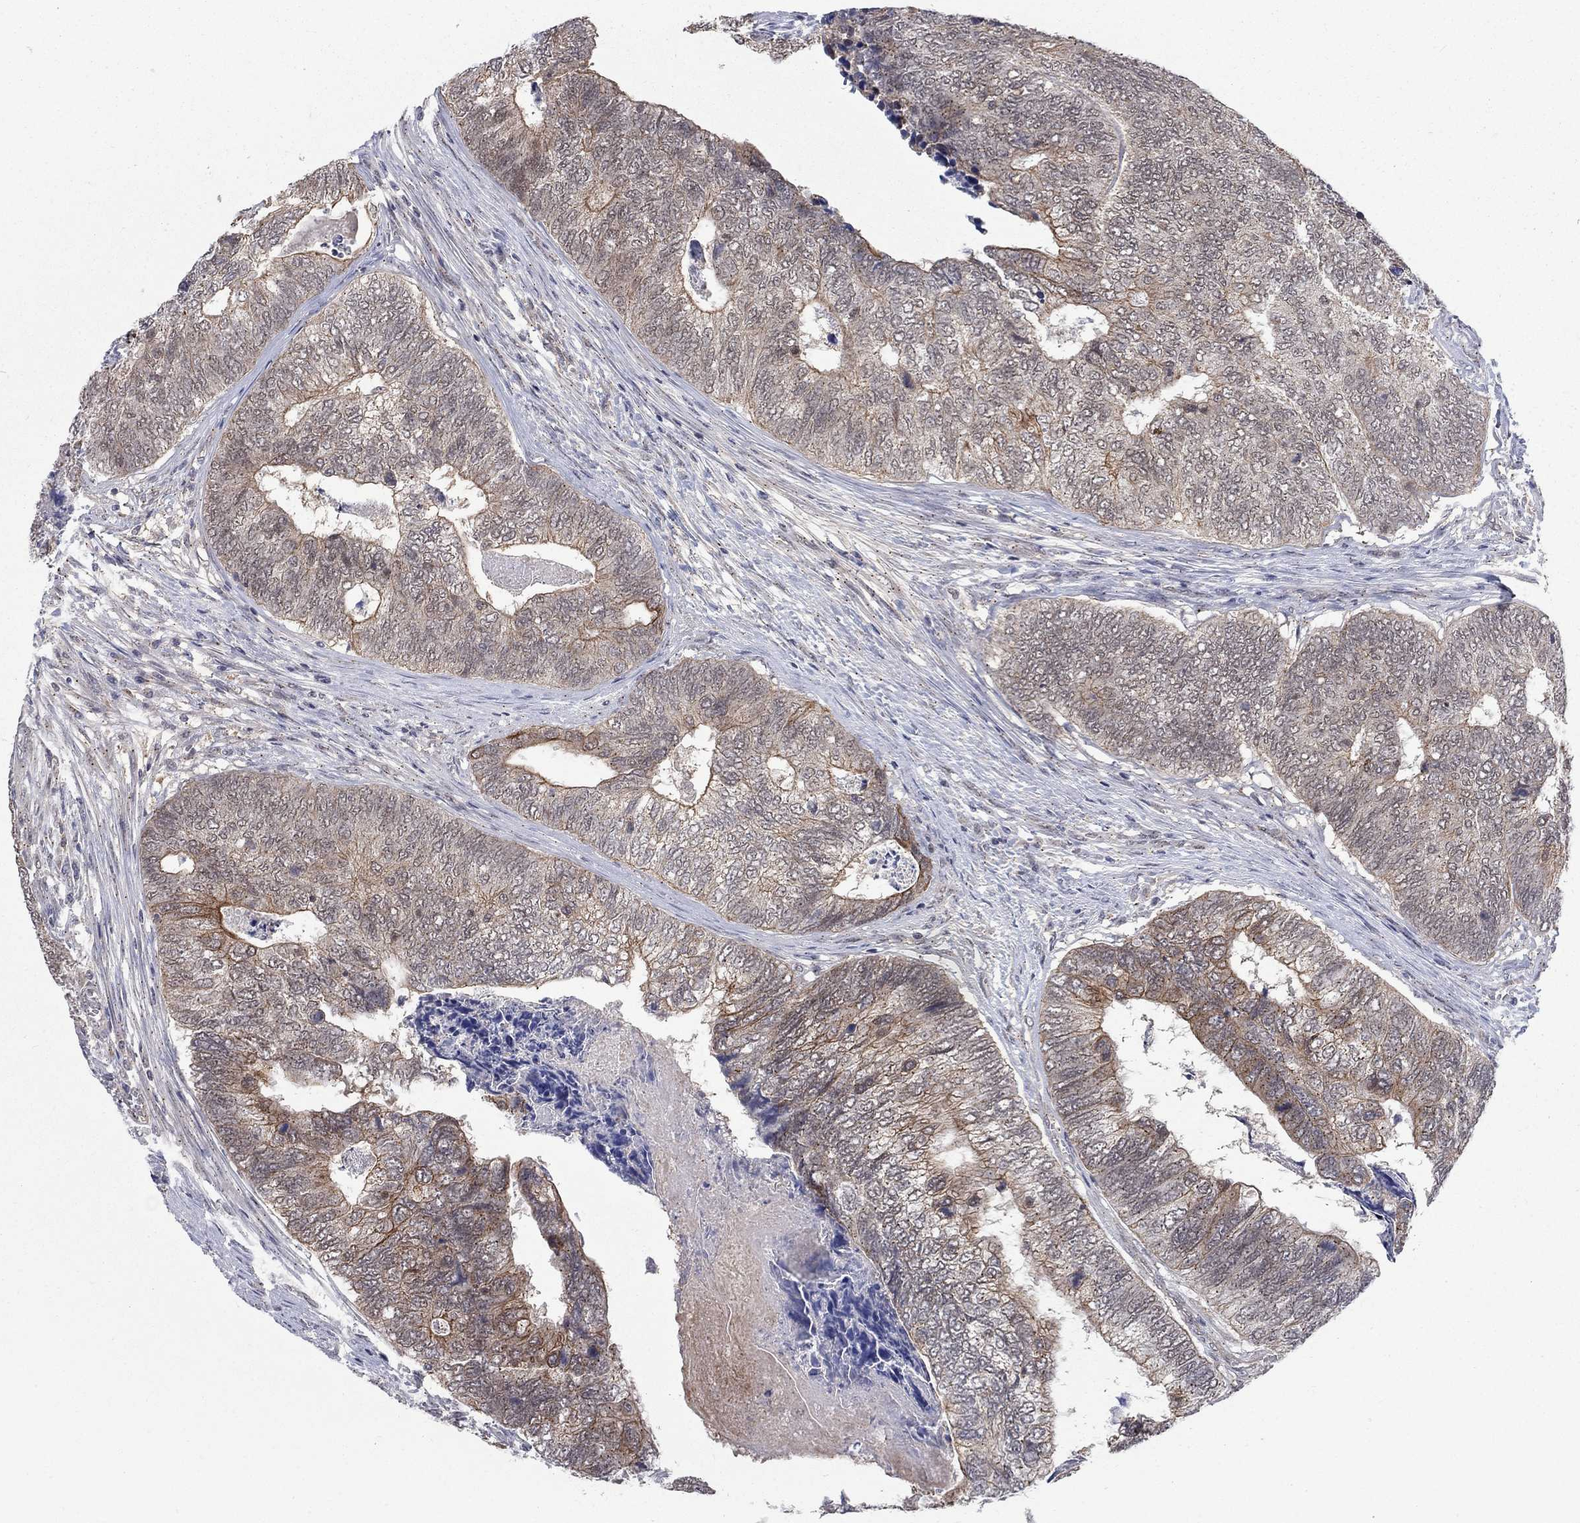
{"staining": {"intensity": "moderate", "quantity": "<25%", "location": "cytoplasmic/membranous"}, "tissue": "colorectal cancer", "cell_type": "Tumor cells", "image_type": "cancer", "snomed": [{"axis": "morphology", "description": "Adenocarcinoma, NOS"}, {"axis": "topography", "description": "Colon"}], "caption": "An immunohistochemistry image of neoplastic tissue is shown. Protein staining in brown labels moderate cytoplasmic/membranous positivity in adenocarcinoma (colorectal) within tumor cells.", "gene": "SH3RF1", "patient": {"sex": "female", "age": 67}}